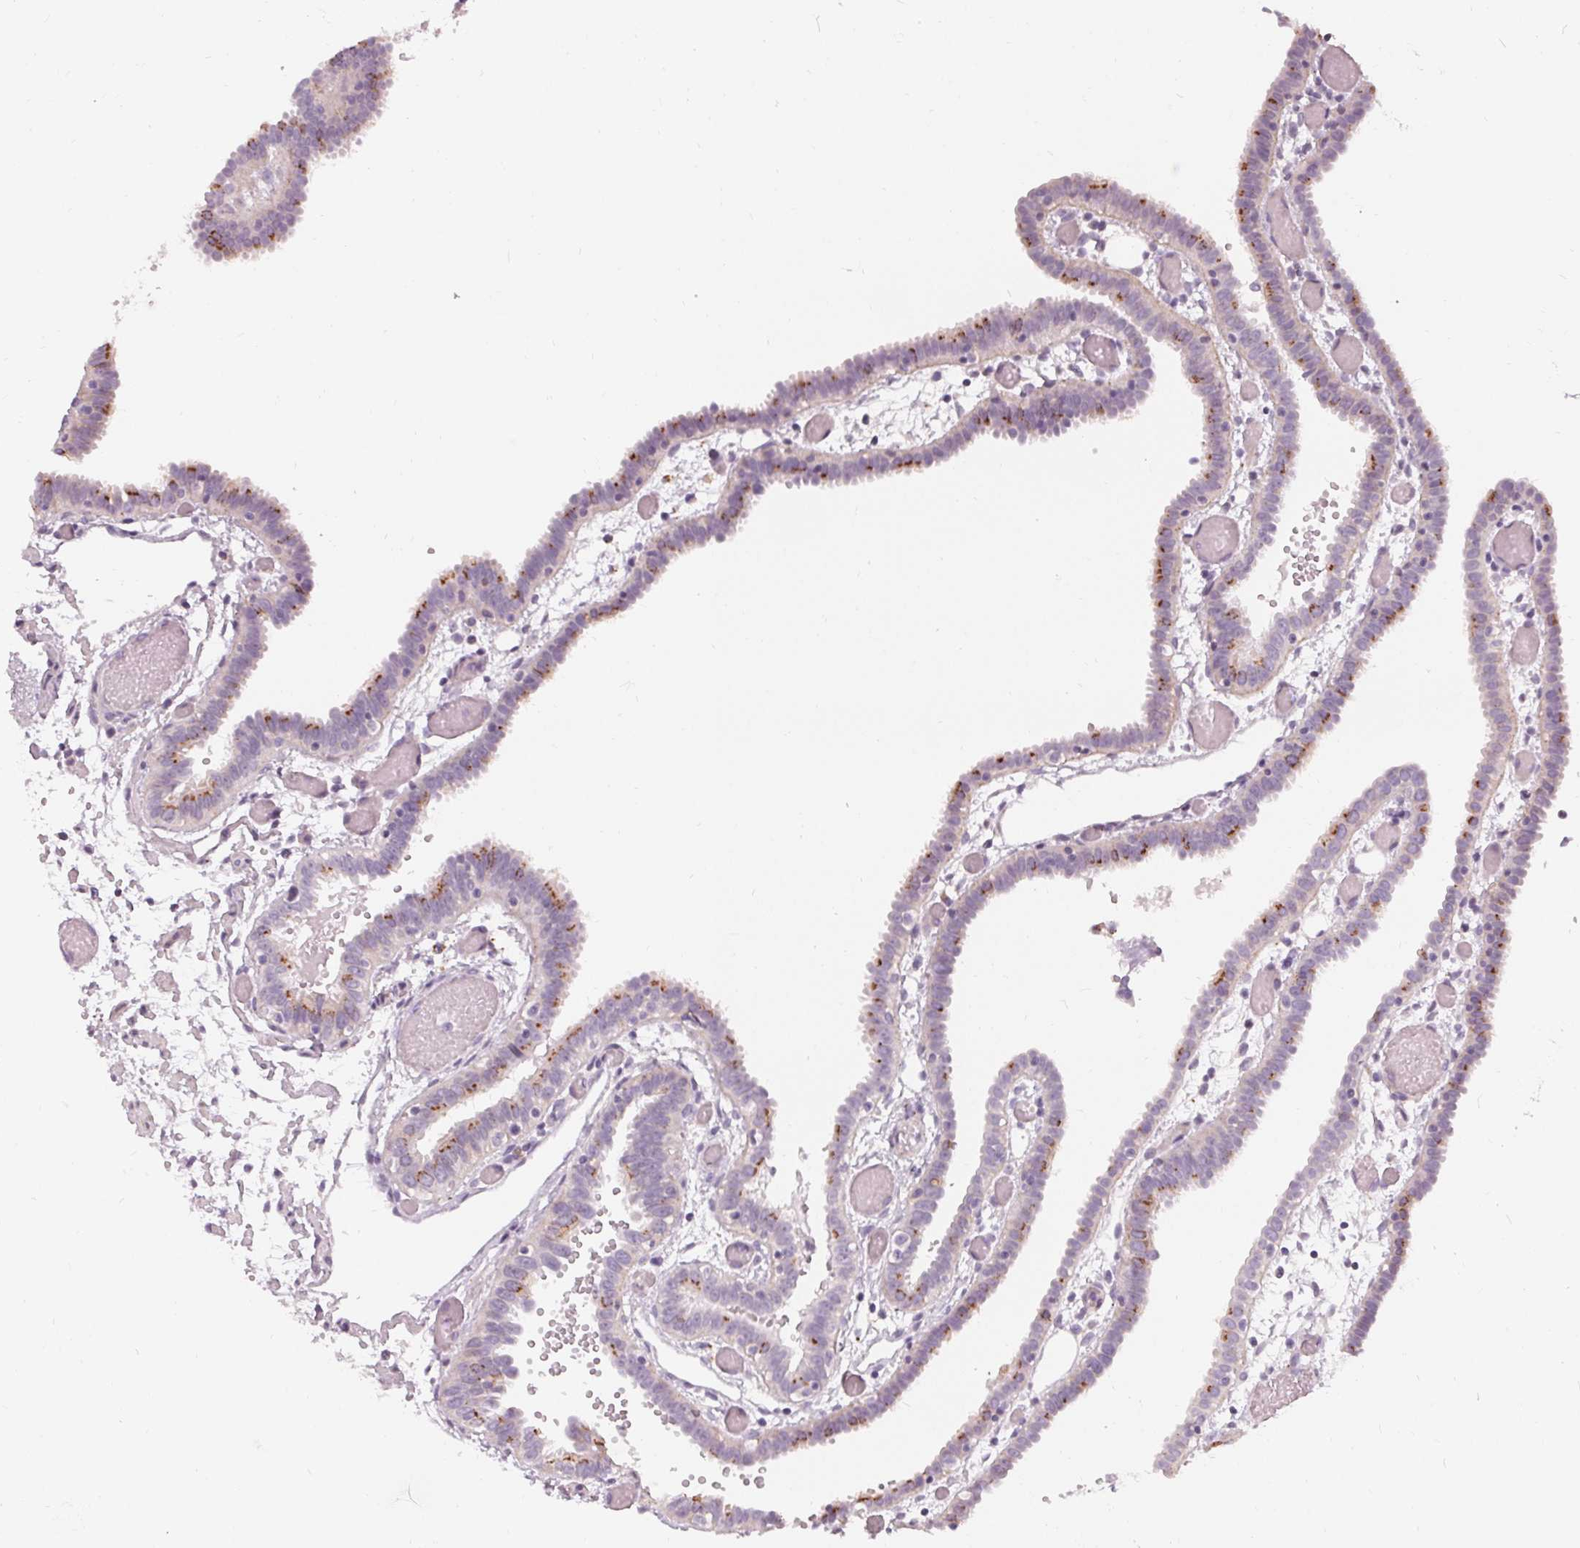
{"staining": {"intensity": "moderate", "quantity": "25%-75%", "location": "cytoplasmic/membranous"}, "tissue": "fallopian tube", "cell_type": "Glandular cells", "image_type": "normal", "snomed": [{"axis": "morphology", "description": "Normal tissue, NOS"}, {"axis": "topography", "description": "Fallopian tube"}], "caption": "Benign fallopian tube demonstrates moderate cytoplasmic/membranous expression in approximately 25%-75% of glandular cells (brown staining indicates protein expression, while blue staining denotes nuclei)..", "gene": "HOPX", "patient": {"sex": "female", "age": 37}}